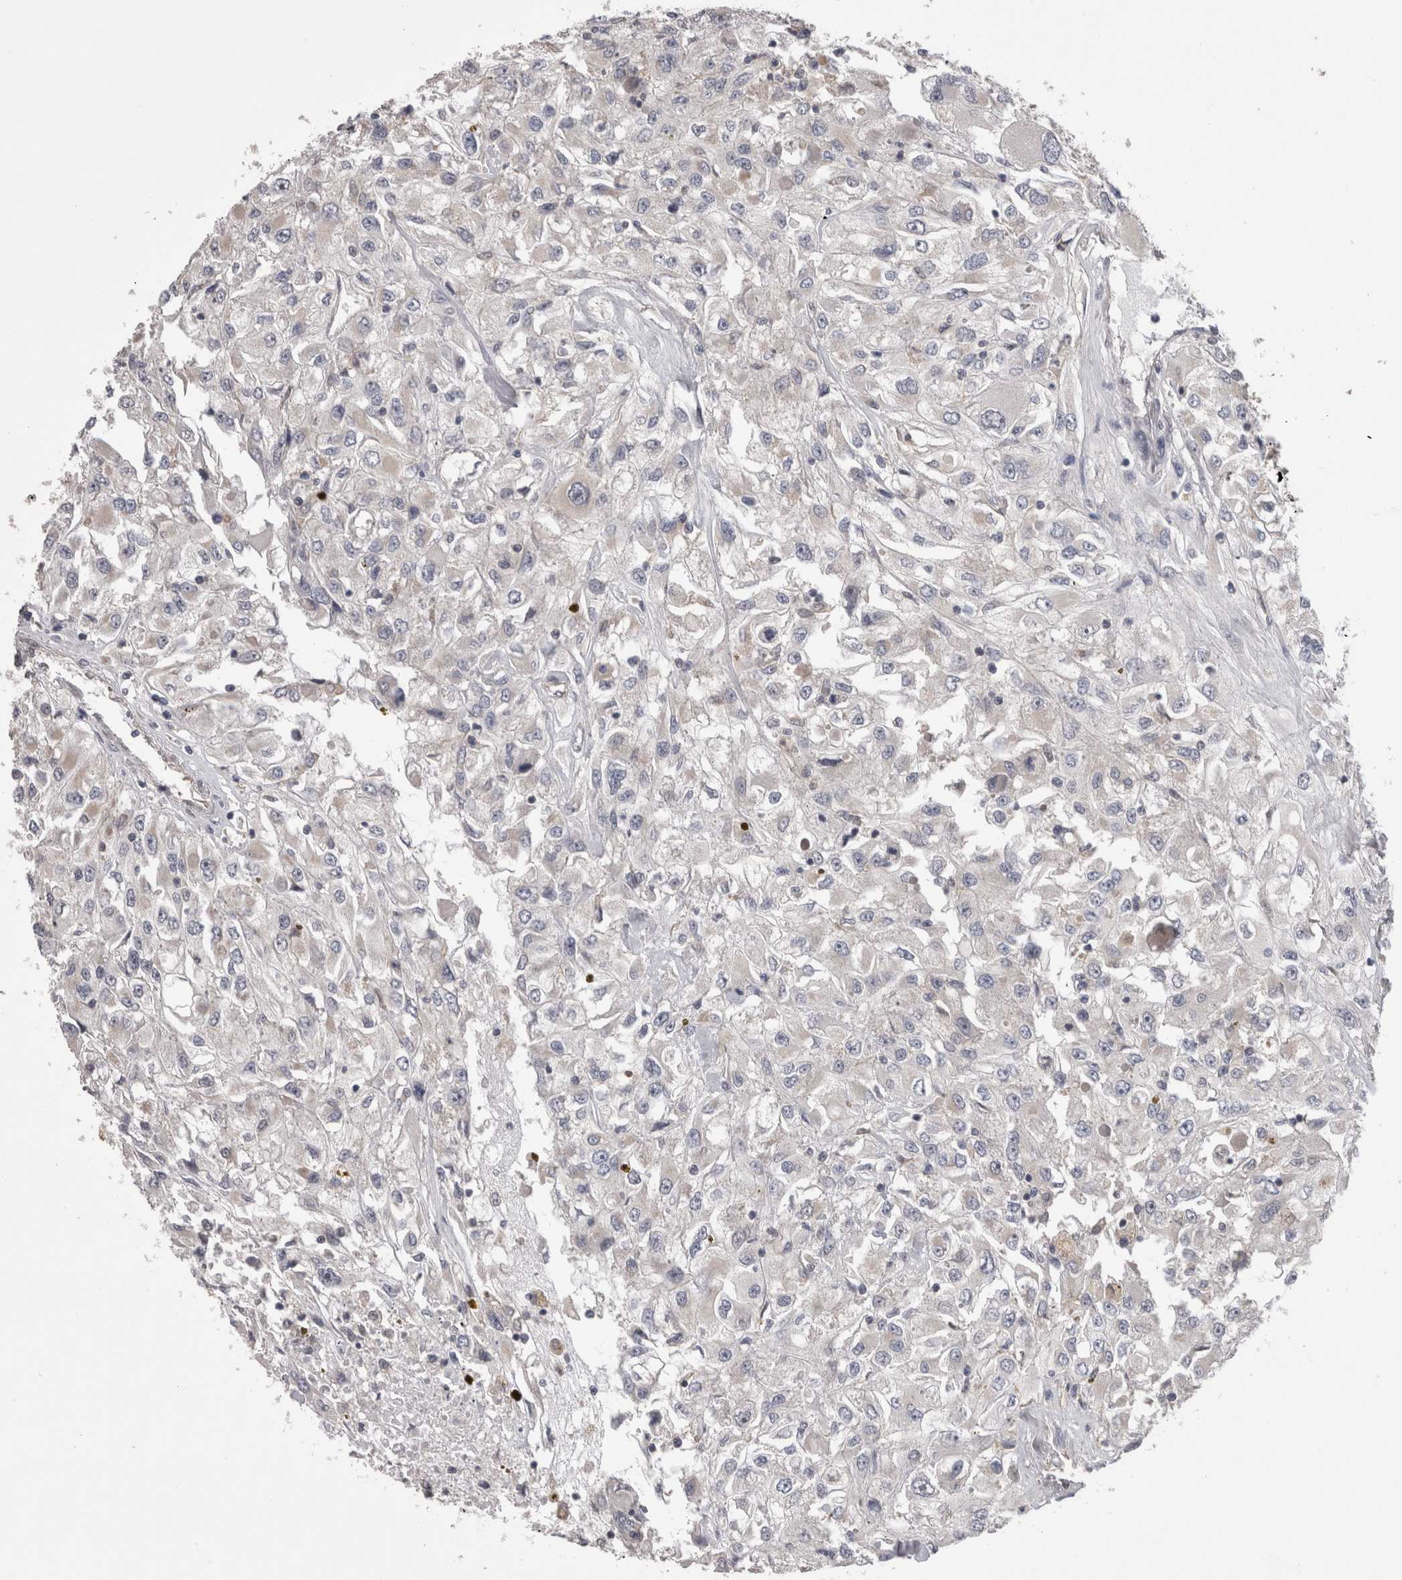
{"staining": {"intensity": "negative", "quantity": "none", "location": "none"}, "tissue": "renal cancer", "cell_type": "Tumor cells", "image_type": "cancer", "snomed": [{"axis": "morphology", "description": "Adenocarcinoma, NOS"}, {"axis": "topography", "description": "Kidney"}], "caption": "IHC photomicrograph of human renal adenocarcinoma stained for a protein (brown), which displays no positivity in tumor cells.", "gene": "DCTN6", "patient": {"sex": "female", "age": 52}}